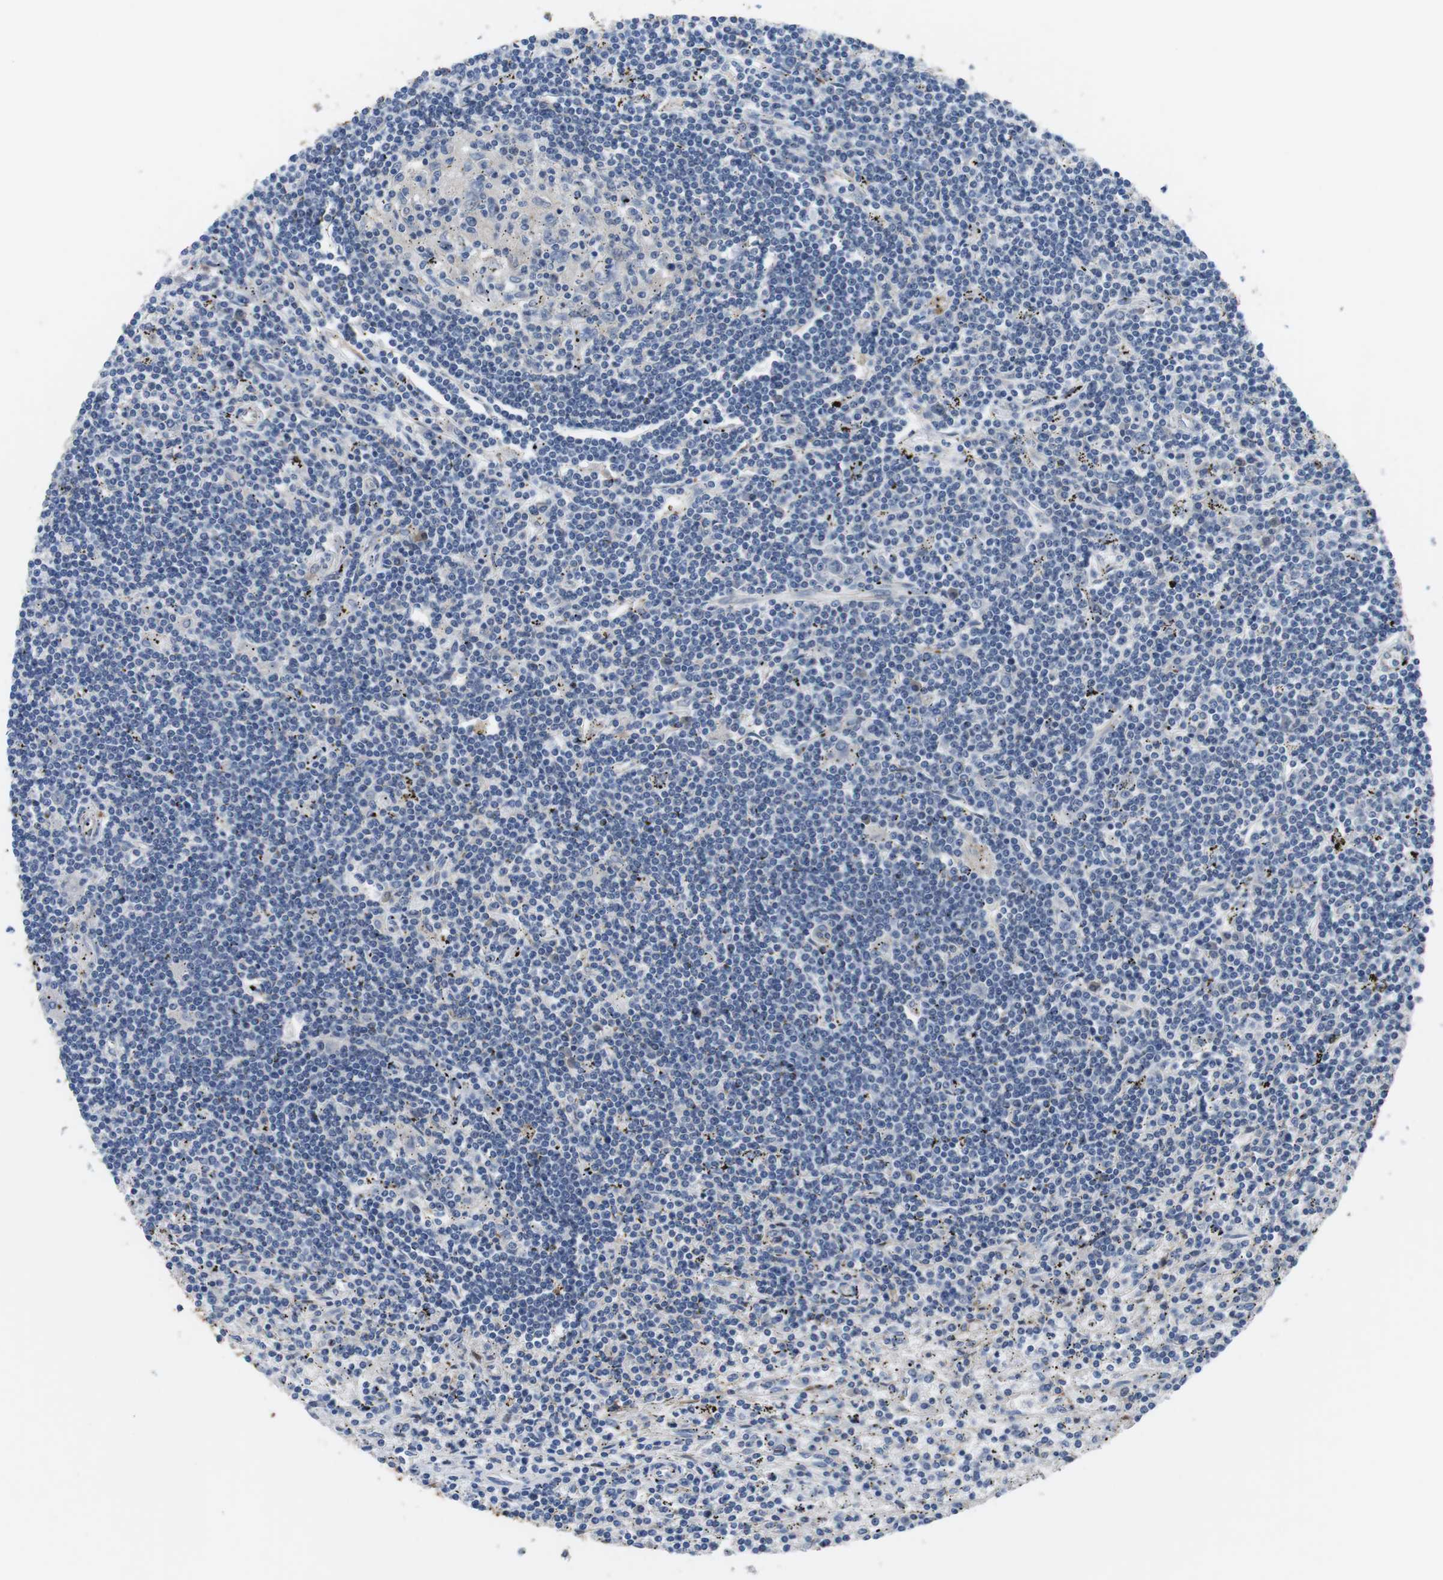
{"staining": {"intensity": "negative", "quantity": "none", "location": "none"}, "tissue": "lymphoma", "cell_type": "Tumor cells", "image_type": "cancer", "snomed": [{"axis": "morphology", "description": "Malignant lymphoma, non-Hodgkin's type, Low grade"}, {"axis": "topography", "description": "Spleen"}], "caption": "Tumor cells show no significant staining in low-grade malignant lymphoma, non-Hodgkin's type.", "gene": "NECTIN1", "patient": {"sex": "male", "age": 76}}